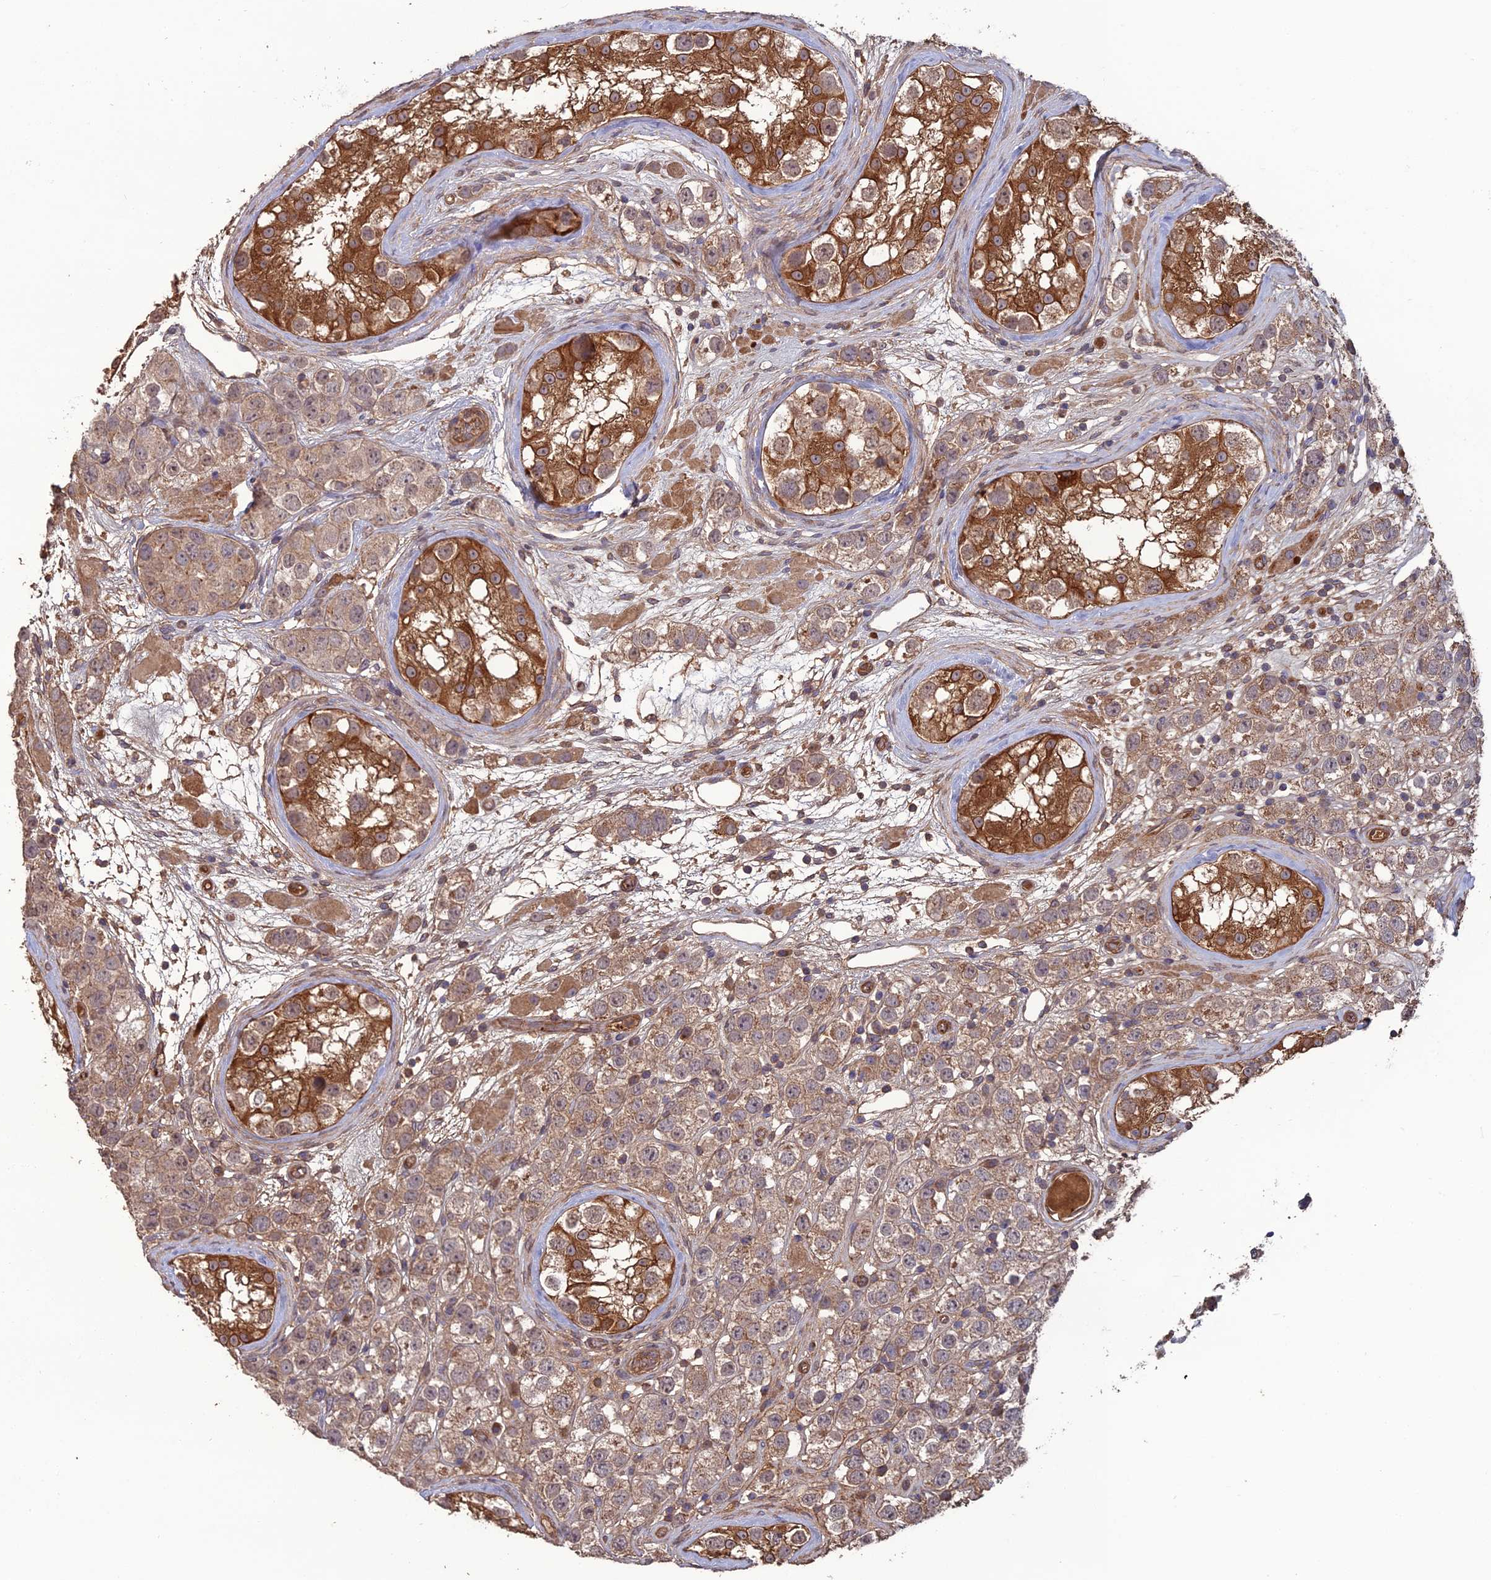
{"staining": {"intensity": "weak", "quantity": ">75%", "location": "cytoplasmic/membranous"}, "tissue": "testis cancer", "cell_type": "Tumor cells", "image_type": "cancer", "snomed": [{"axis": "morphology", "description": "Seminoma, NOS"}, {"axis": "topography", "description": "Testis"}], "caption": "Testis seminoma stained with immunohistochemistry demonstrates weak cytoplasmic/membranous positivity in about >75% of tumor cells.", "gene": "ATP6V0A2", "patient": {"sex": "male", "age": 28}}